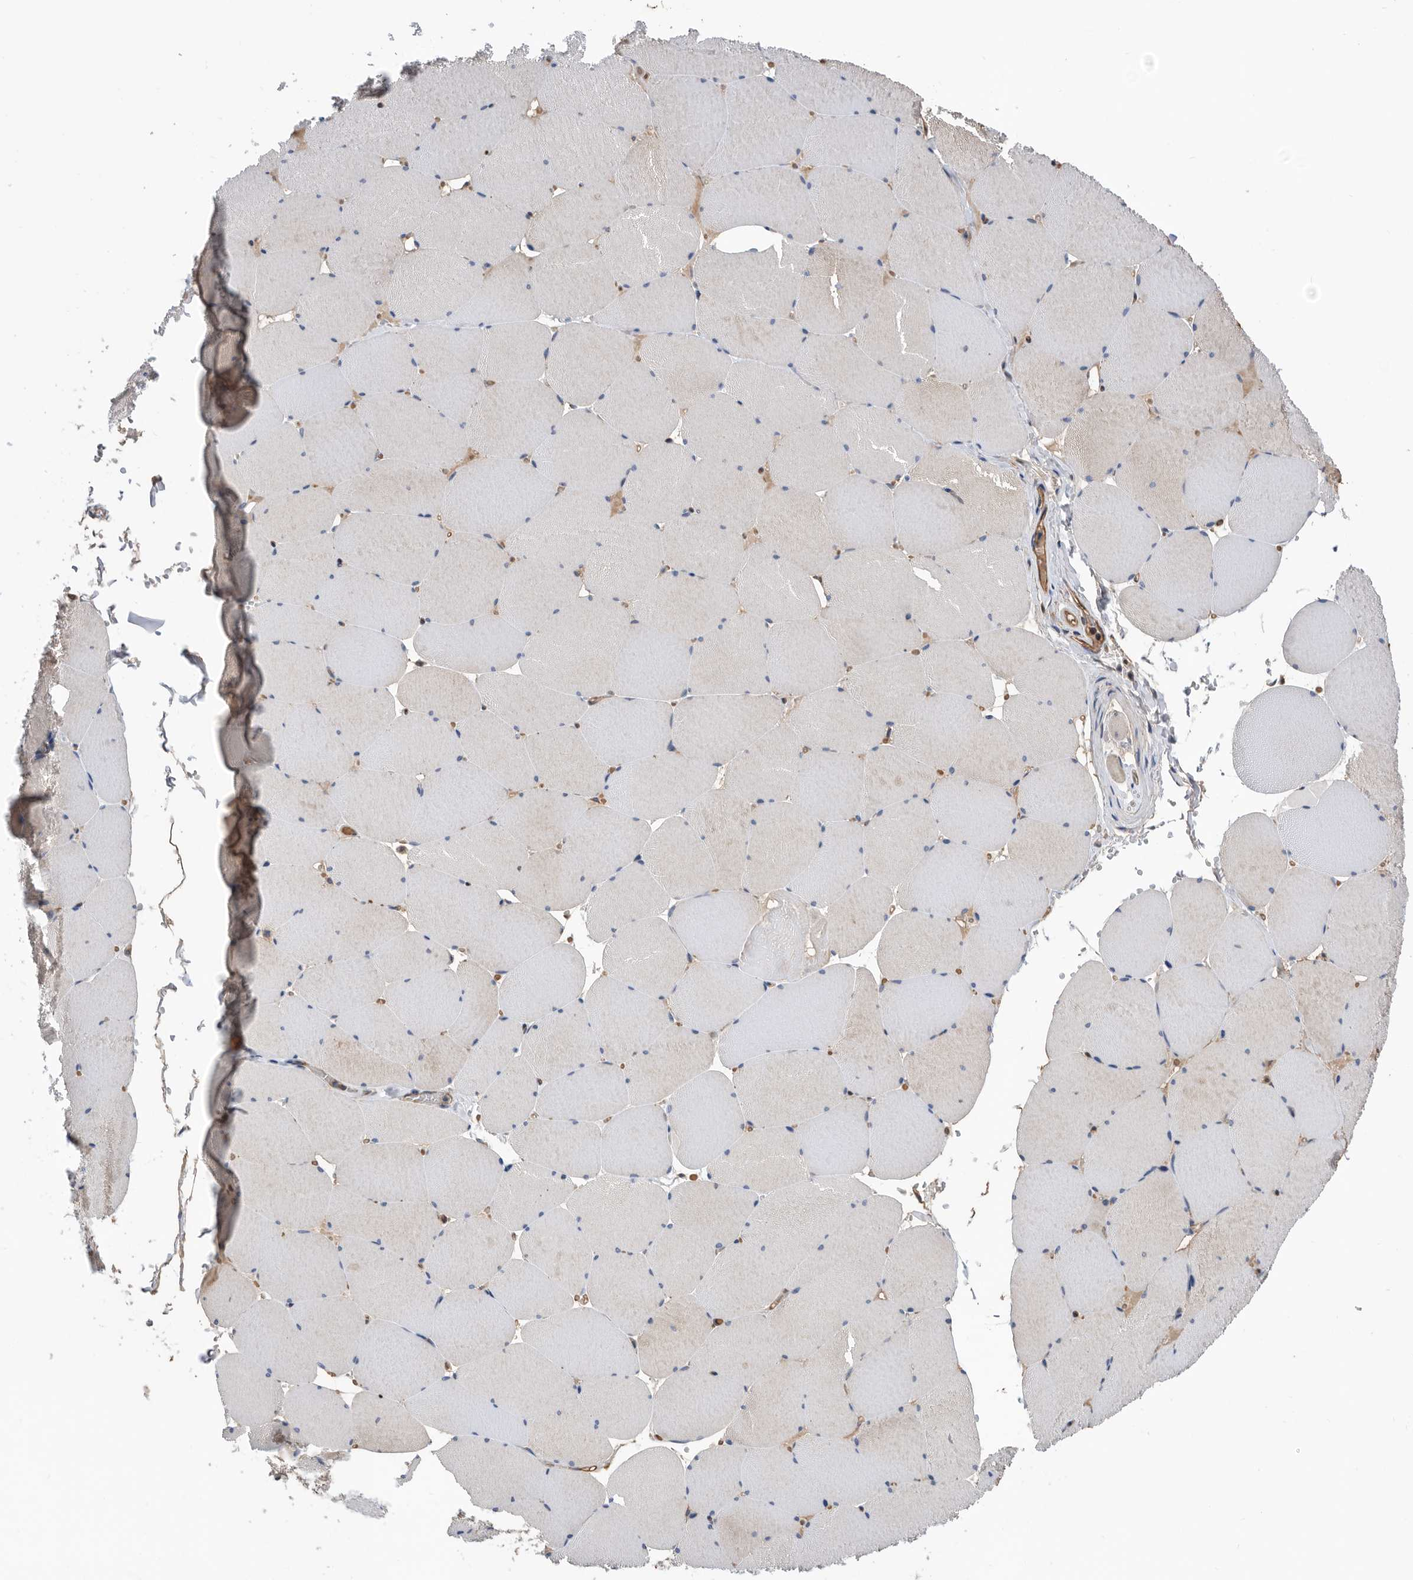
{"staining": {"intensity": "weak", "quantity": "25%-75%", "location": "cytoplasmic/membranous"}, "tissue": "skeletal muscle", "cell_type": "Myocytes", "image_type": "normal", "snomed": [{"axis": "morphology", "description": "Normal tissue, NOS"}, {"axis": "topography", "description": "Skeletal muscle"}, {"axis": "topography", "description": "Head-Neck"}], "caption": "Immunohistochemistry (IHC) of normal human skeletal muscle demonstrates low levels of weak cytoplasmic/membranous staining in about 25%-75% of myocytes. (DAB IHC with brightfield microscopy, high magnification).", "gene": "ATAD2", "patient": {"sex": "male", "age": 66}}